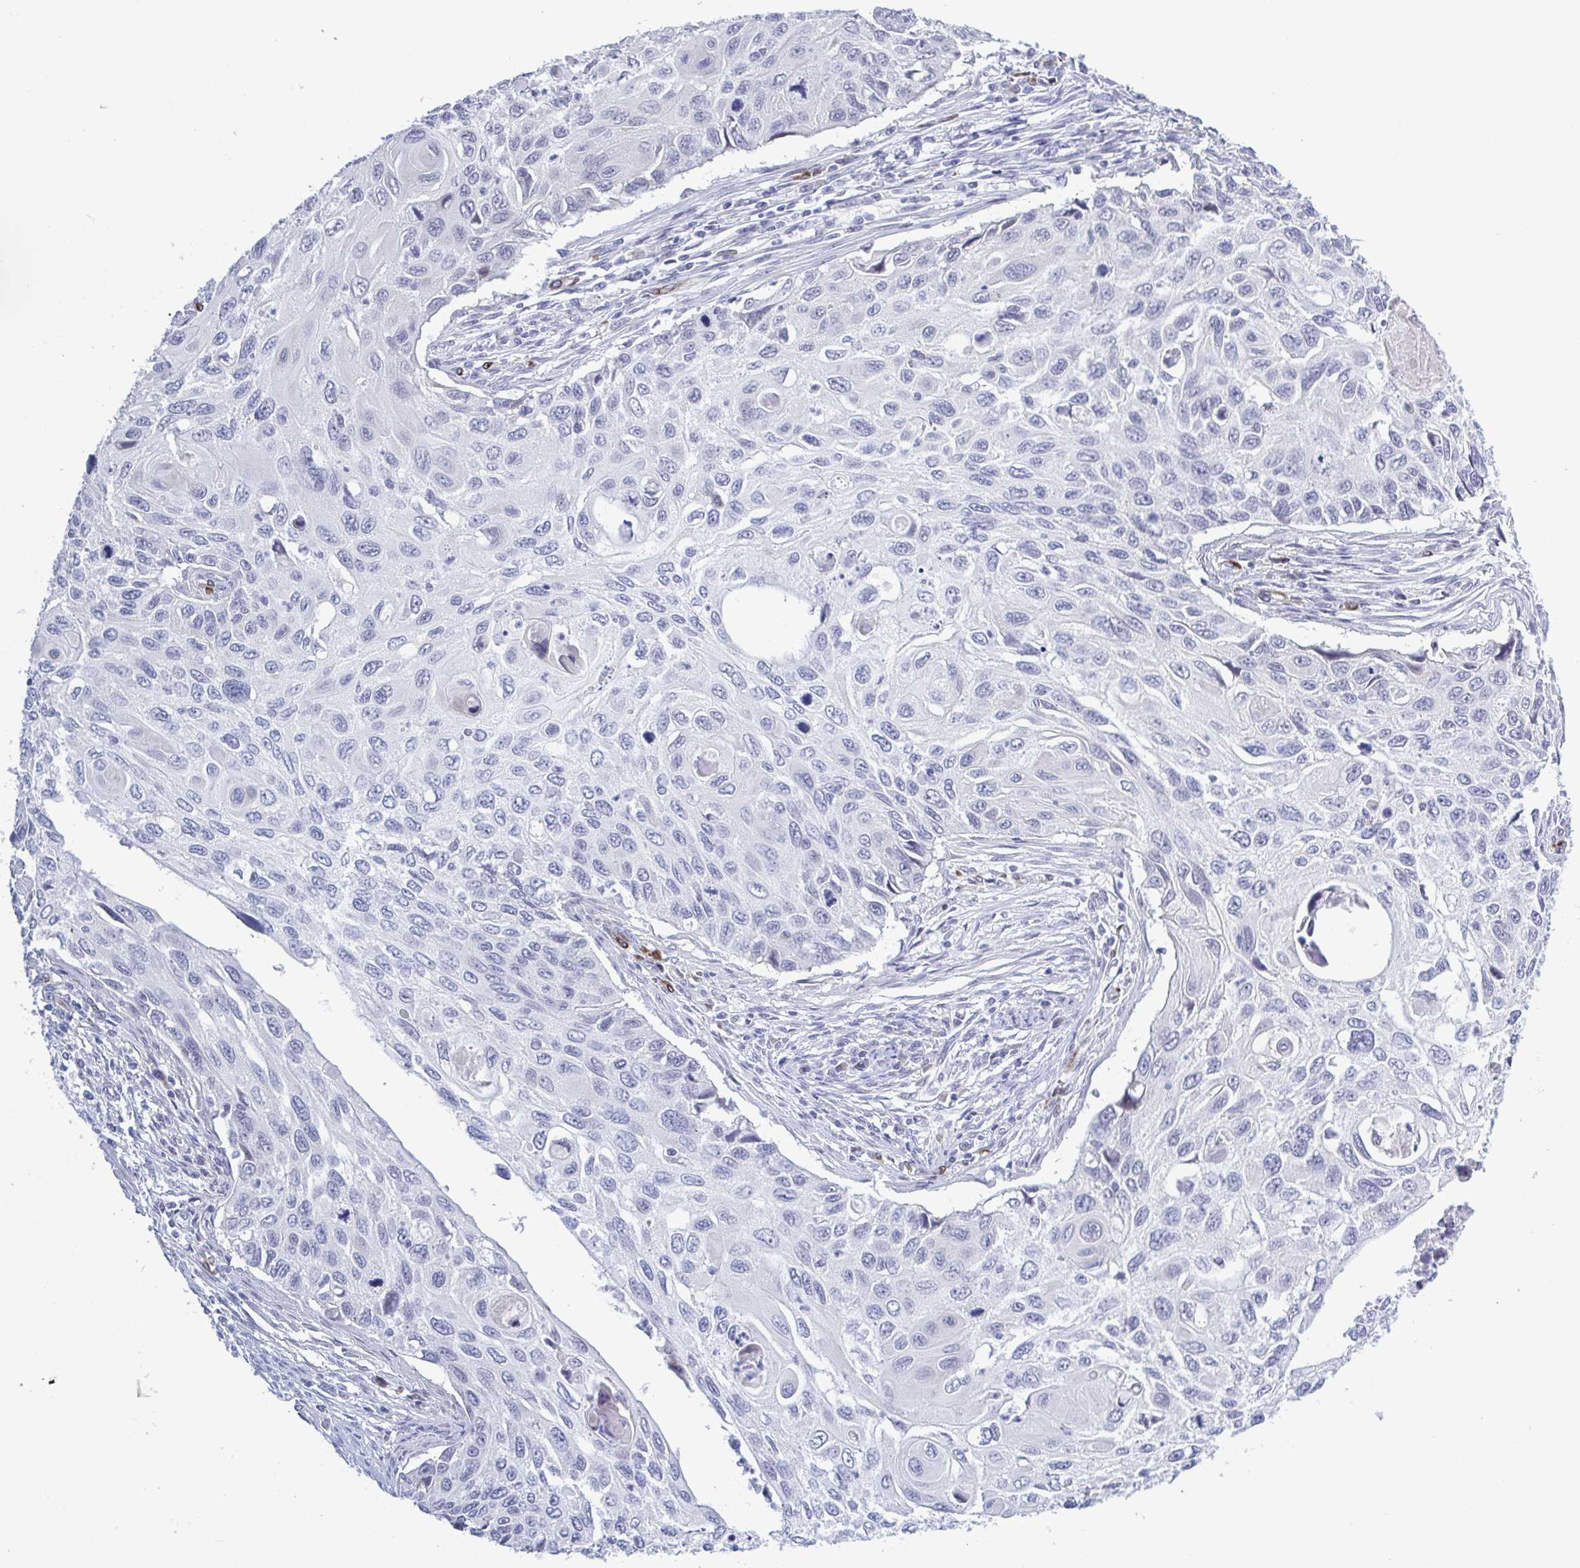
{"staining": {"intensity": "negative", "quantity": "none", "location": "none"}, "tissue": "cervical cancer", "cell_type": "Tumor cells", "image_type": "cancer", "snomed": [{"axis": "morphology", "description": "Squamous cell carcinoma, NOS"}, {"axis": "topography", "description": "Cervix"}], "caption": "Image shows no protein expression in tumor cells of cervical cancer (squamous cell carcinoma) tissue.", "gene": "HSD11B2", "patient": {"sex": "female", "age": 70}}